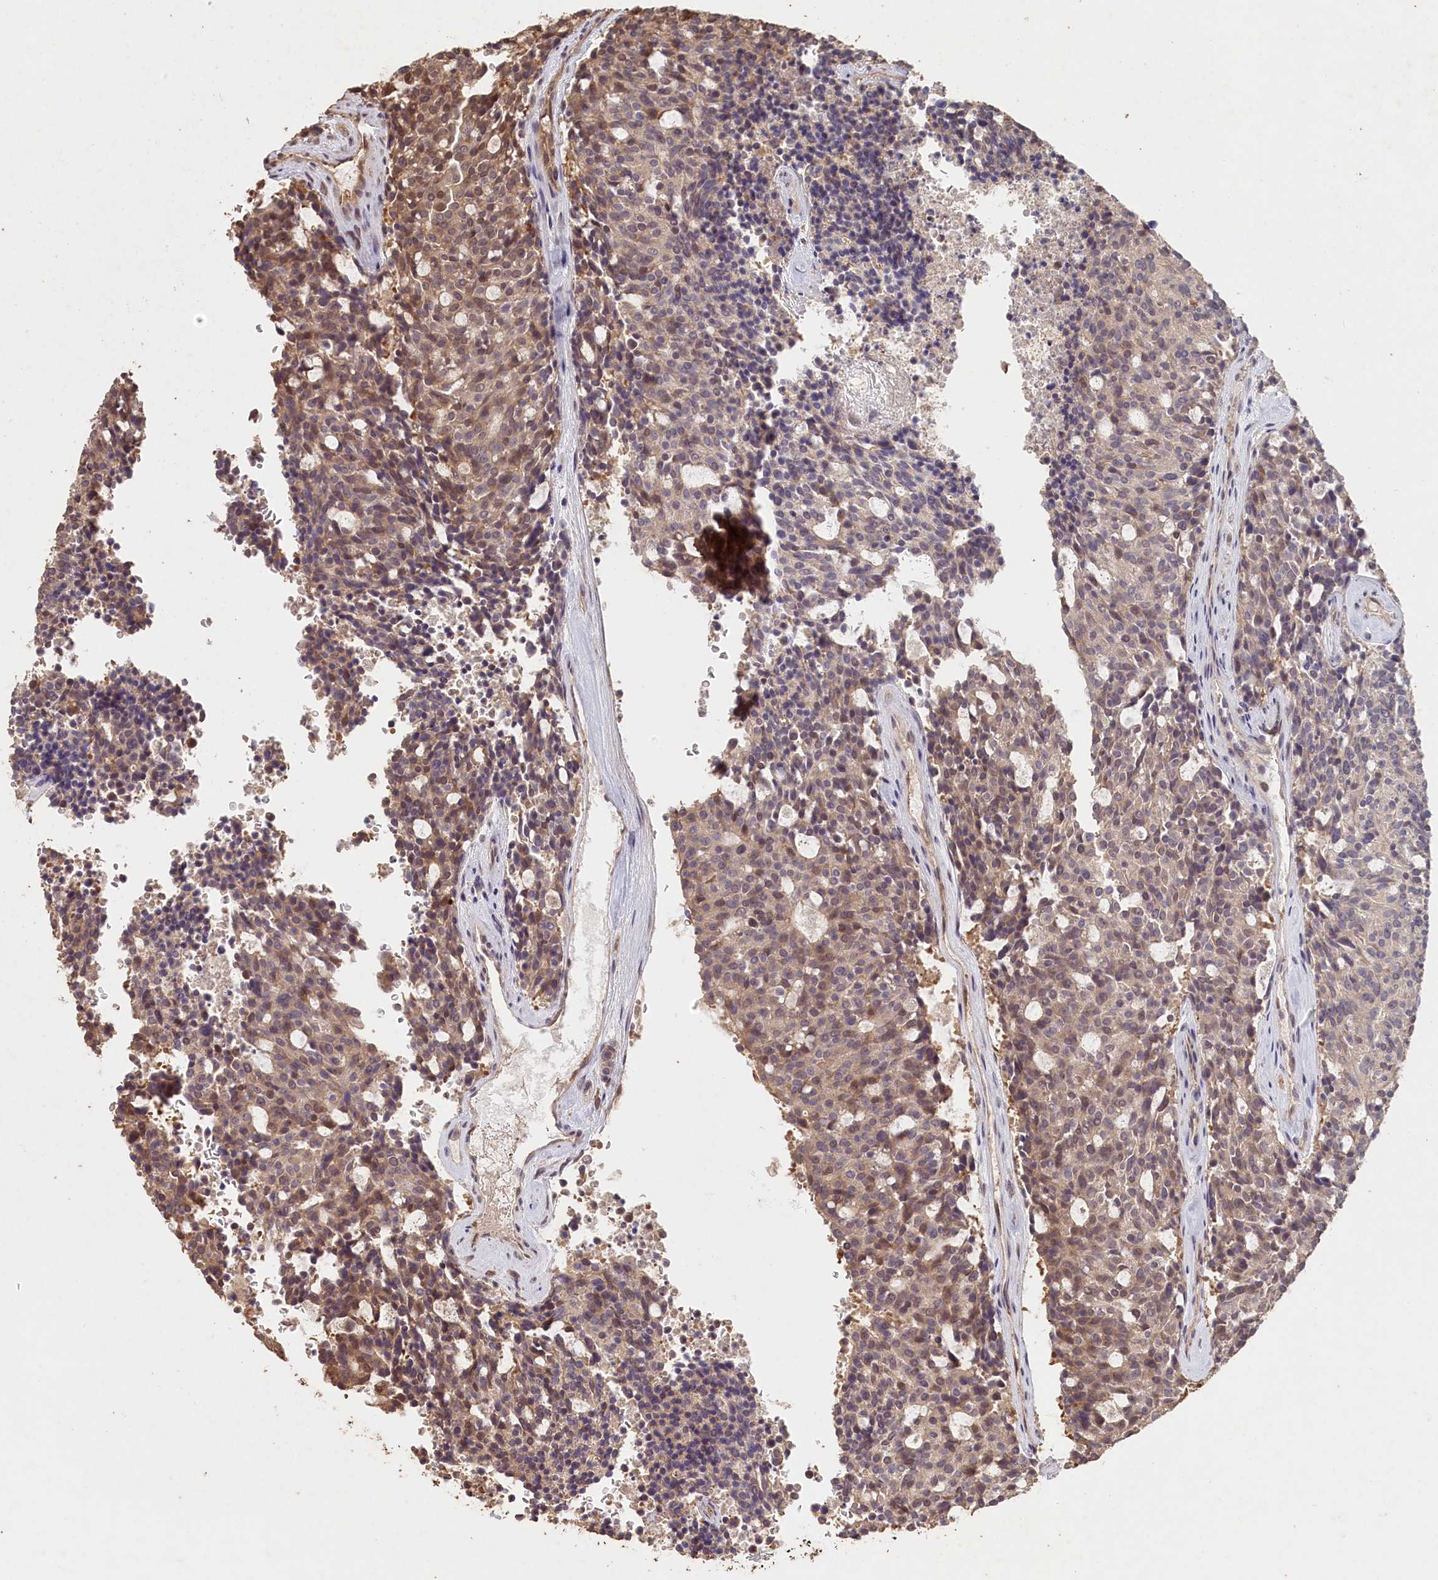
{"staining": {"intensity": "weak", "quantity": "25%-75%", "location": "cytoplasmic/membranous"}, "tissue": "carcinoid", "cell_type": "Tumor cells", "image_type": "cancer", "snomed": [{"axis": "morphology", "description": "Carcinoid, malignant, NOS"}, {"axis": "topography", "description": "Pancreas"}], "caption": "An immunohistochemistry (IHC) histopathology image of tumor tissue is shown. Protein staining in brown labels weak cytoplasmic/membranous positivity in carcinoid within tumor cells. The protein of interest is stained brown, and the nuclei are stained in blue (DAB IHC with brightfield microscopy, high magnification).", "gene": "MADD", "patient": {"sex": "female", "age": 54}}